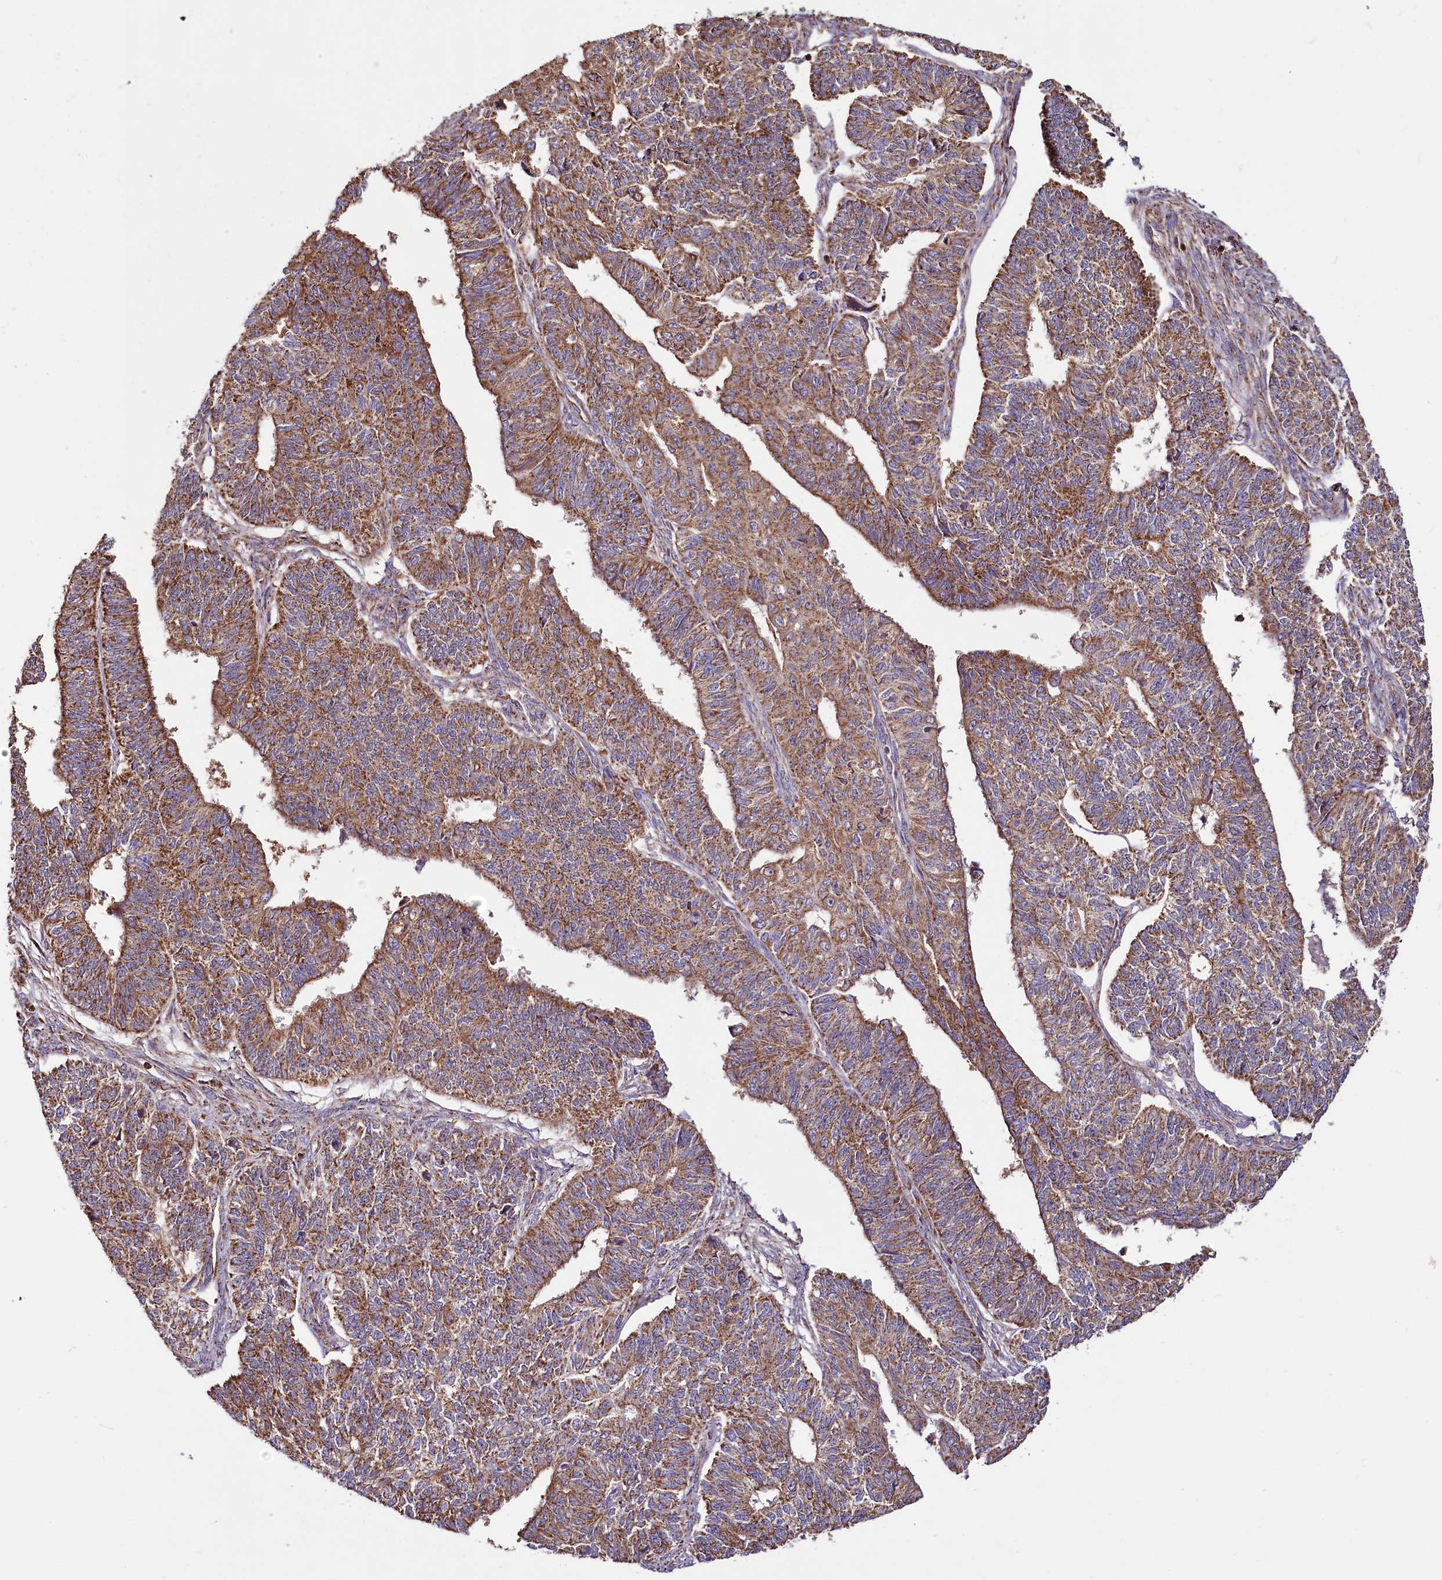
{"staining": {"intensity": "moderate", "quantity": ">75%", "location": "cytoplasmic/membranous"}, "tissue": "endometrial cancer", "cell_type": "Tumor cells", "image_type": "cancer", "snomed": [{"axis": "morphology", "description": "Adenocarcinoma, NOS"}, {"axis": "topography", "description": "Endometrium"}], "caption": "IHC micrograph of human adenocarcinoma (endometrial) stained for a protein (brown), which reveals medium levels of moderate cytoplasmic/membranous positivity in about >75% of tumor cells.", "gene": "NUDT15", "patient": {"sex": "female", "age": 32}}